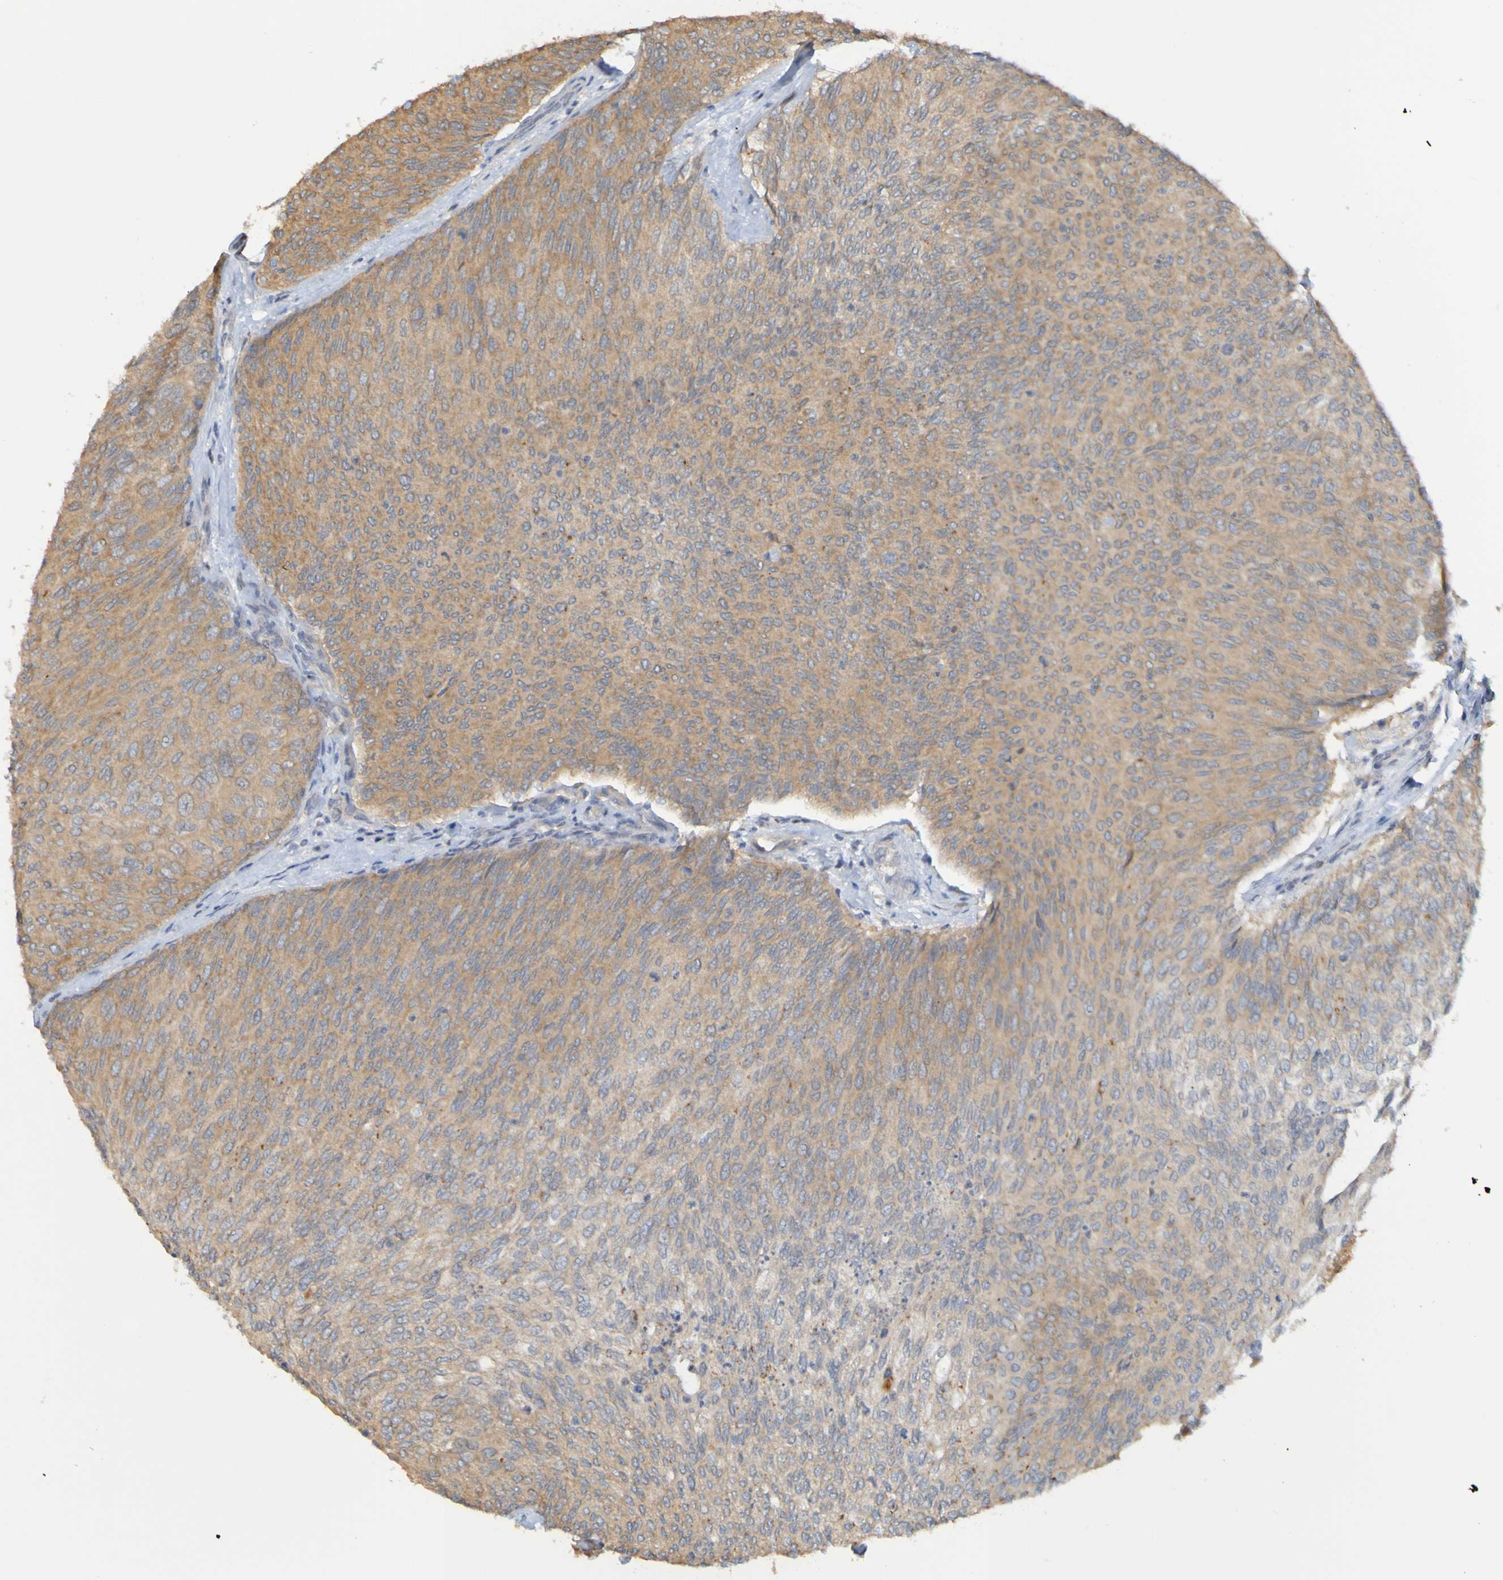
{"staining": {"intensity": "weak", "quantity": ">75%", "location": "cytoplasmic/membranous"}, "tissue": "urothelial cancer", "cell_type": "Tumor cells", "image_type": "cancer", "snomed": [{"axis": "morphology", "description": "Urothelial carcinoma, Low grade"}, {"axis": "topography", "description": "Urinary bladder"}], "caption": "An image of low-grade urothelial carcinoma stained for a protein exhibits weak cytoplasmic/membranous brown staining in tumor cells.", "gene": "NAV2", "patient": {"sex": "female", "age": 79}}